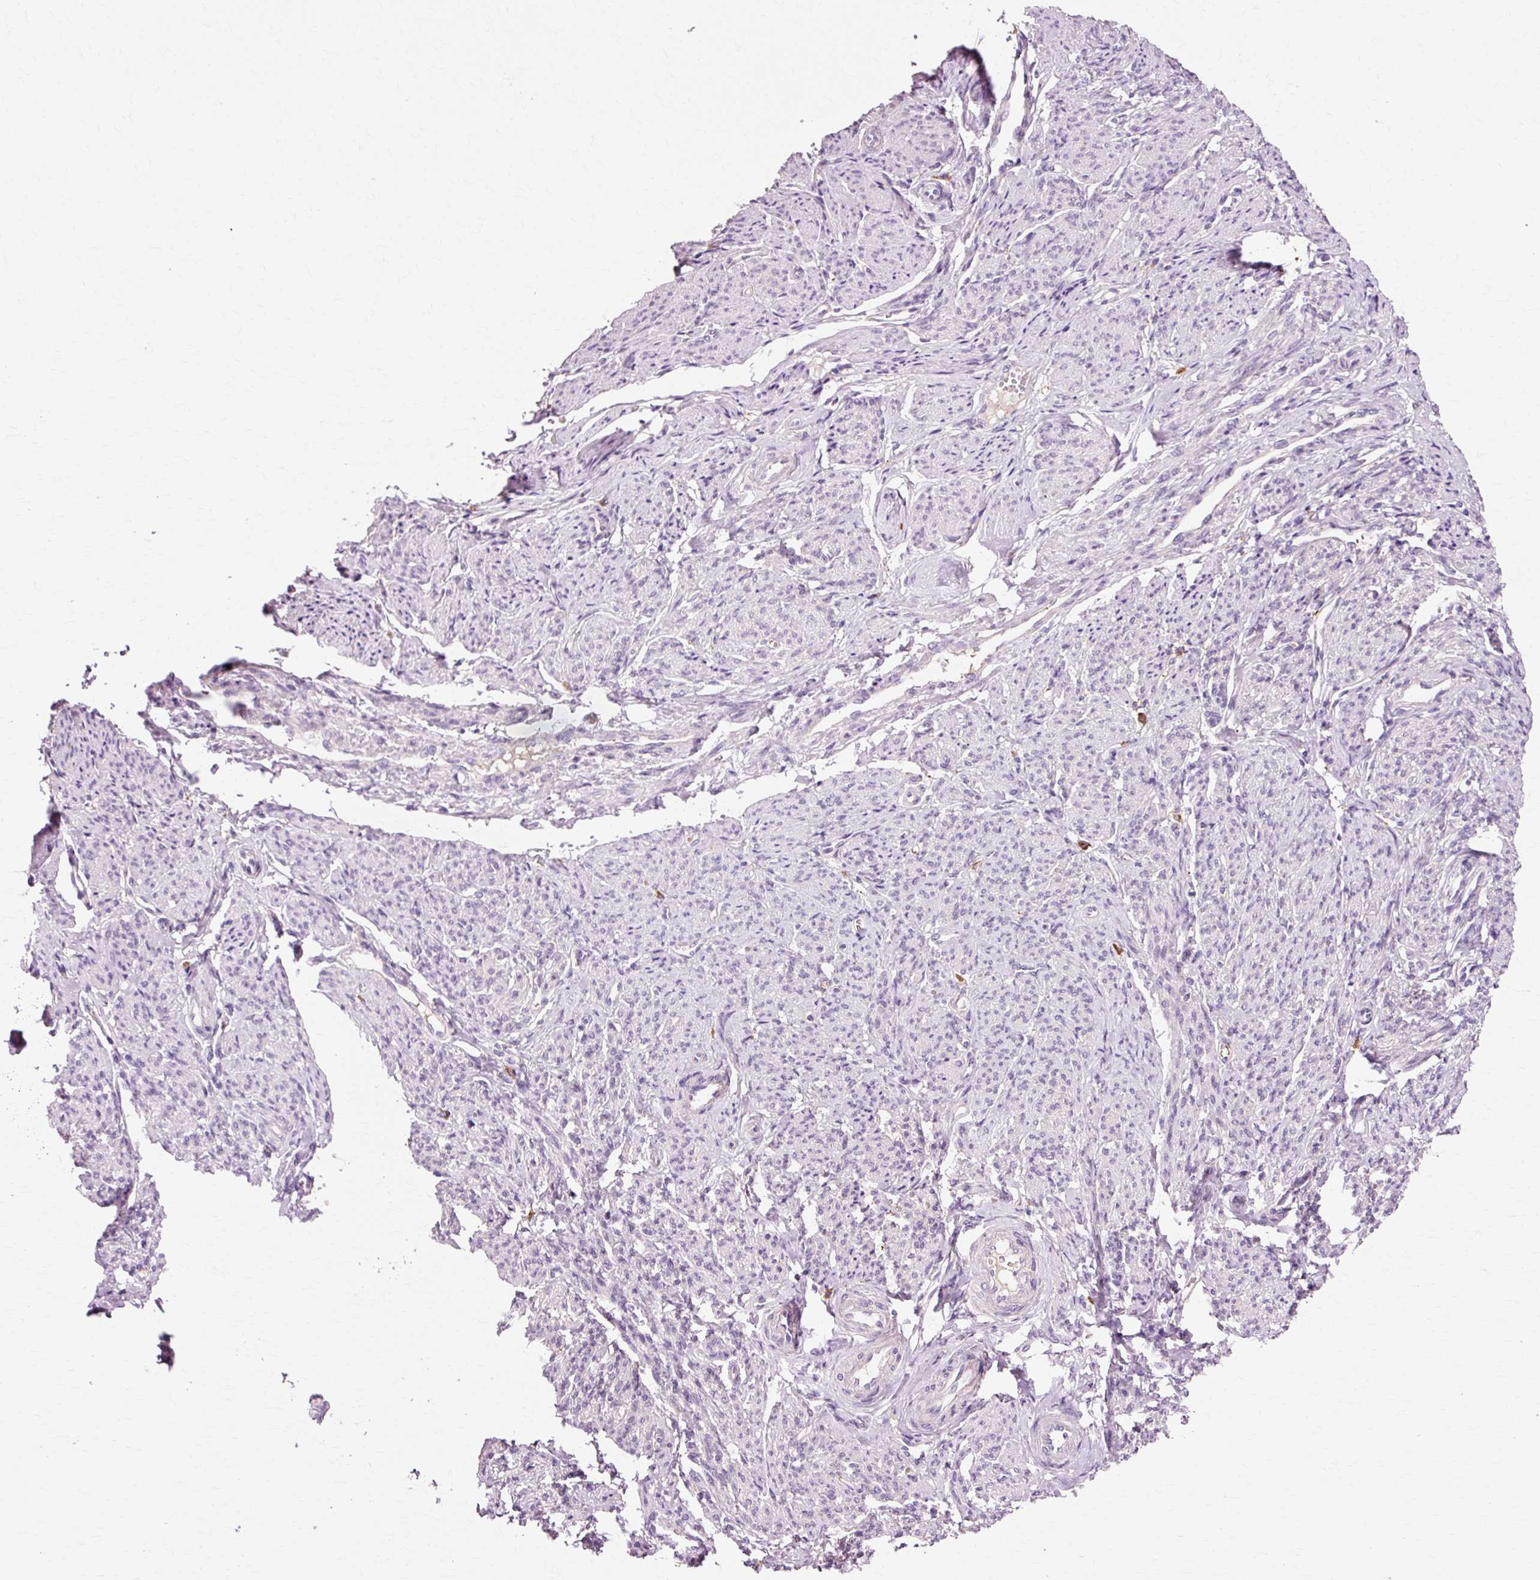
{"staining": {"intensity": "negative", "quantity": "none", "location": "none"}, "tissue": "smooth muscle", "cell_type": "Smooth muscle cells", "image_type": "normal", "snomed": [{"axis": "morphology", "description": "Normal tissue, NOS"}, {"axis": "topography", "description": "Smooth muscle"}], "caption": "Benign smooth muscle was stained to show a protein in brown. There is no significant positivity in smooth muscle cells. Nuclei are stained in blue.", "gene": "VN1R2", "patient": {"sex": "female", "age": 65}}